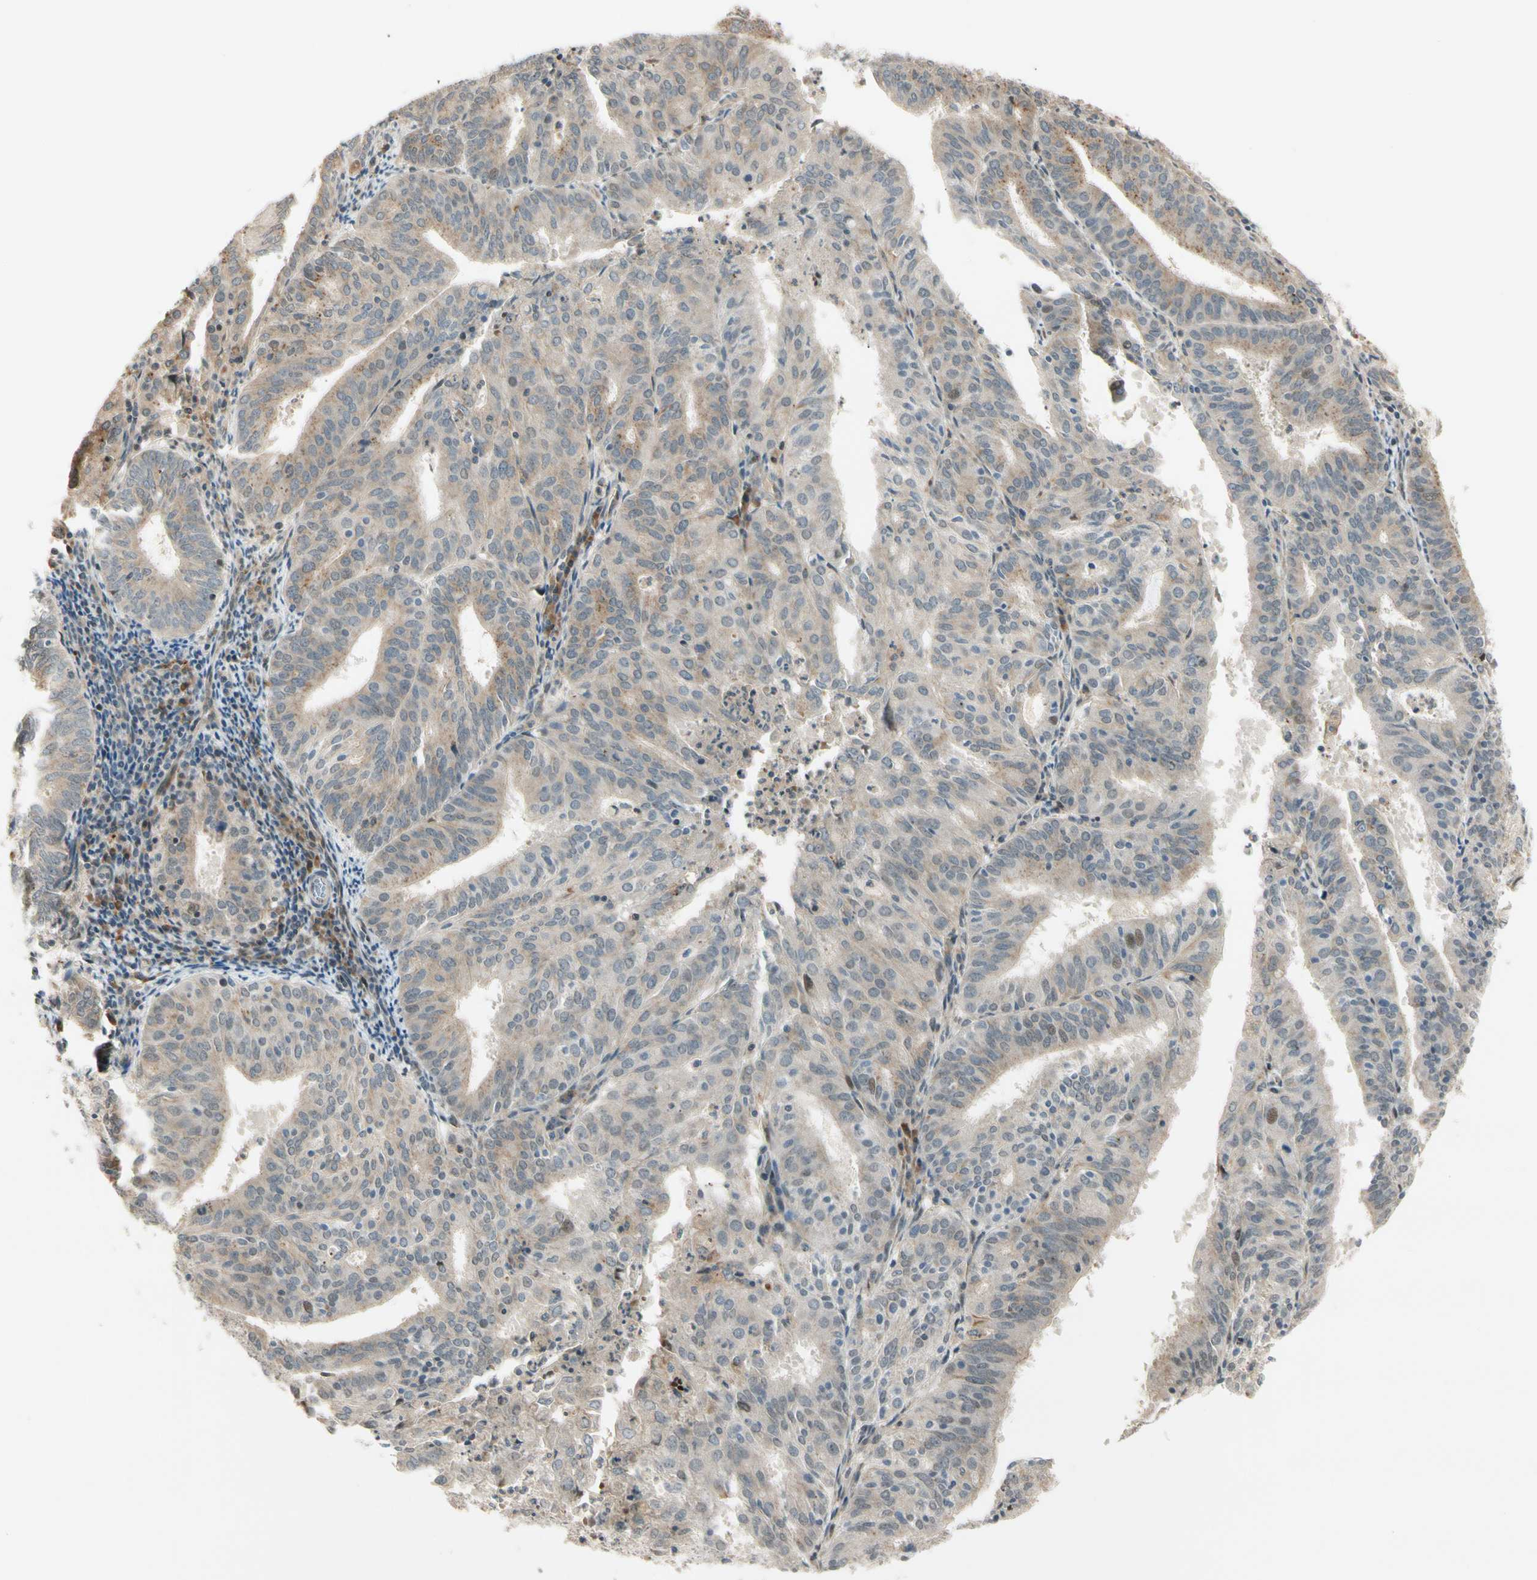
{"staining": {"intensity": "moderate", "quantity": "25%-75%", "location": "cytoplasmic/membranous"}, "tissue": "endometrial cancer", "cell_type": "Tumor cells", "image_type": "cancer", "snomed": [{"axis": "morphology", "description": "Adenocarcinoma, NOS"}, {"axis": "topography", "description": "Uterus"}], "caption": "This photomicrograph reveals immunohistochemistry staining of adenocarcinoma (endometrial), with medium moderate cytoplasmic/membranous expression in about 25%-75% of tumor cells.", "gene": "FNDC3B", "patient": {"sex": "female", "age": 60}}